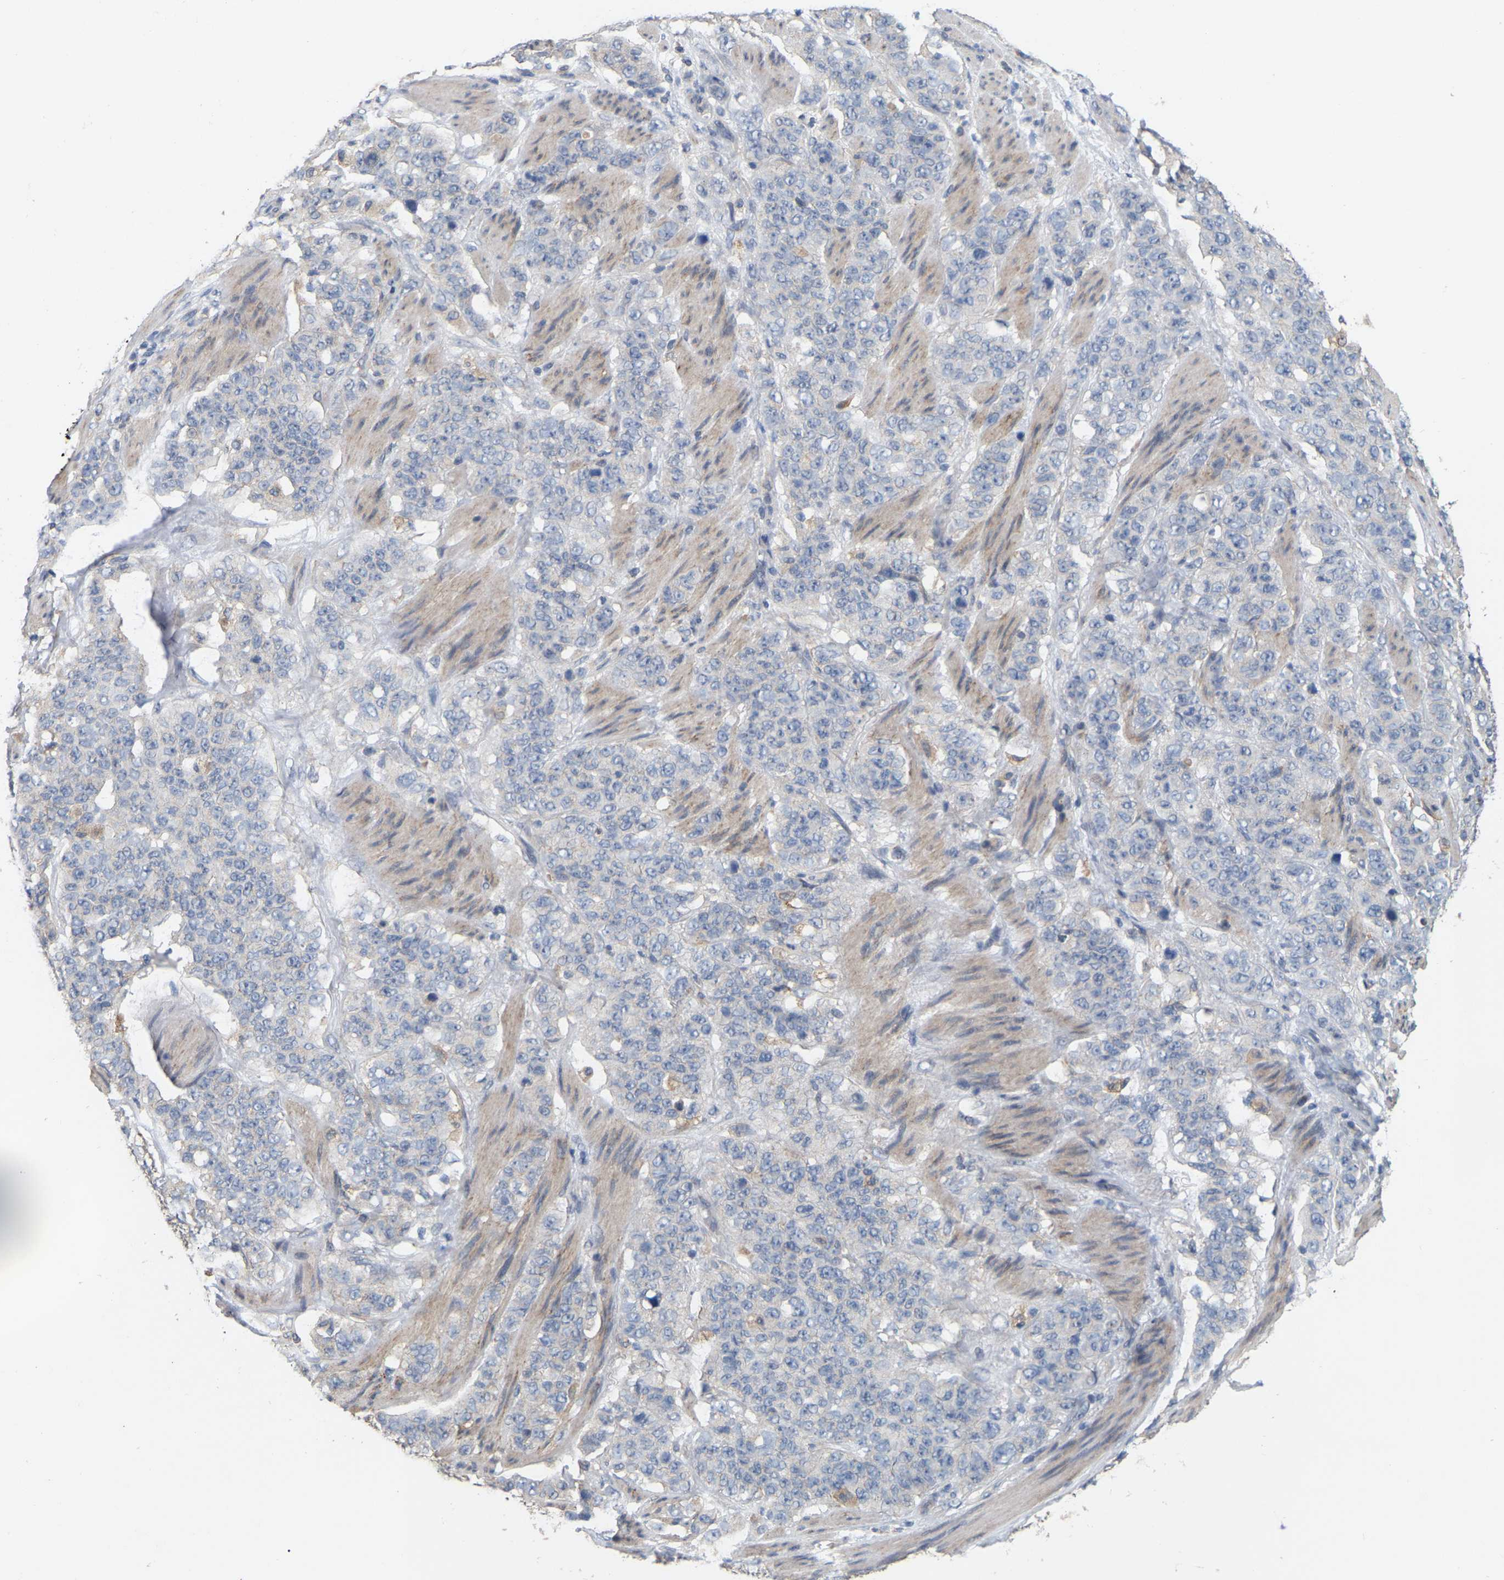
{"staining": {"intensity": "weak", "quantity": "<25%", "location": "cytoplasmic/membranous"}, "tissue": "stomach cancer", "cell_type": "Tumor cells", "image_type": "cancer", "snomed": [{"axis": "morphology", "description": "Adenocarcinoma, NOS"}, {"axis": "topography", "description": "Stomach"}], "caption": "Immunohistochemistry (IHC) of human adenocarcinoma (stomach) reveals no staining in tumor cells.", "gene": "SSH1", "patient": {"sex": "male", "age": 48}}